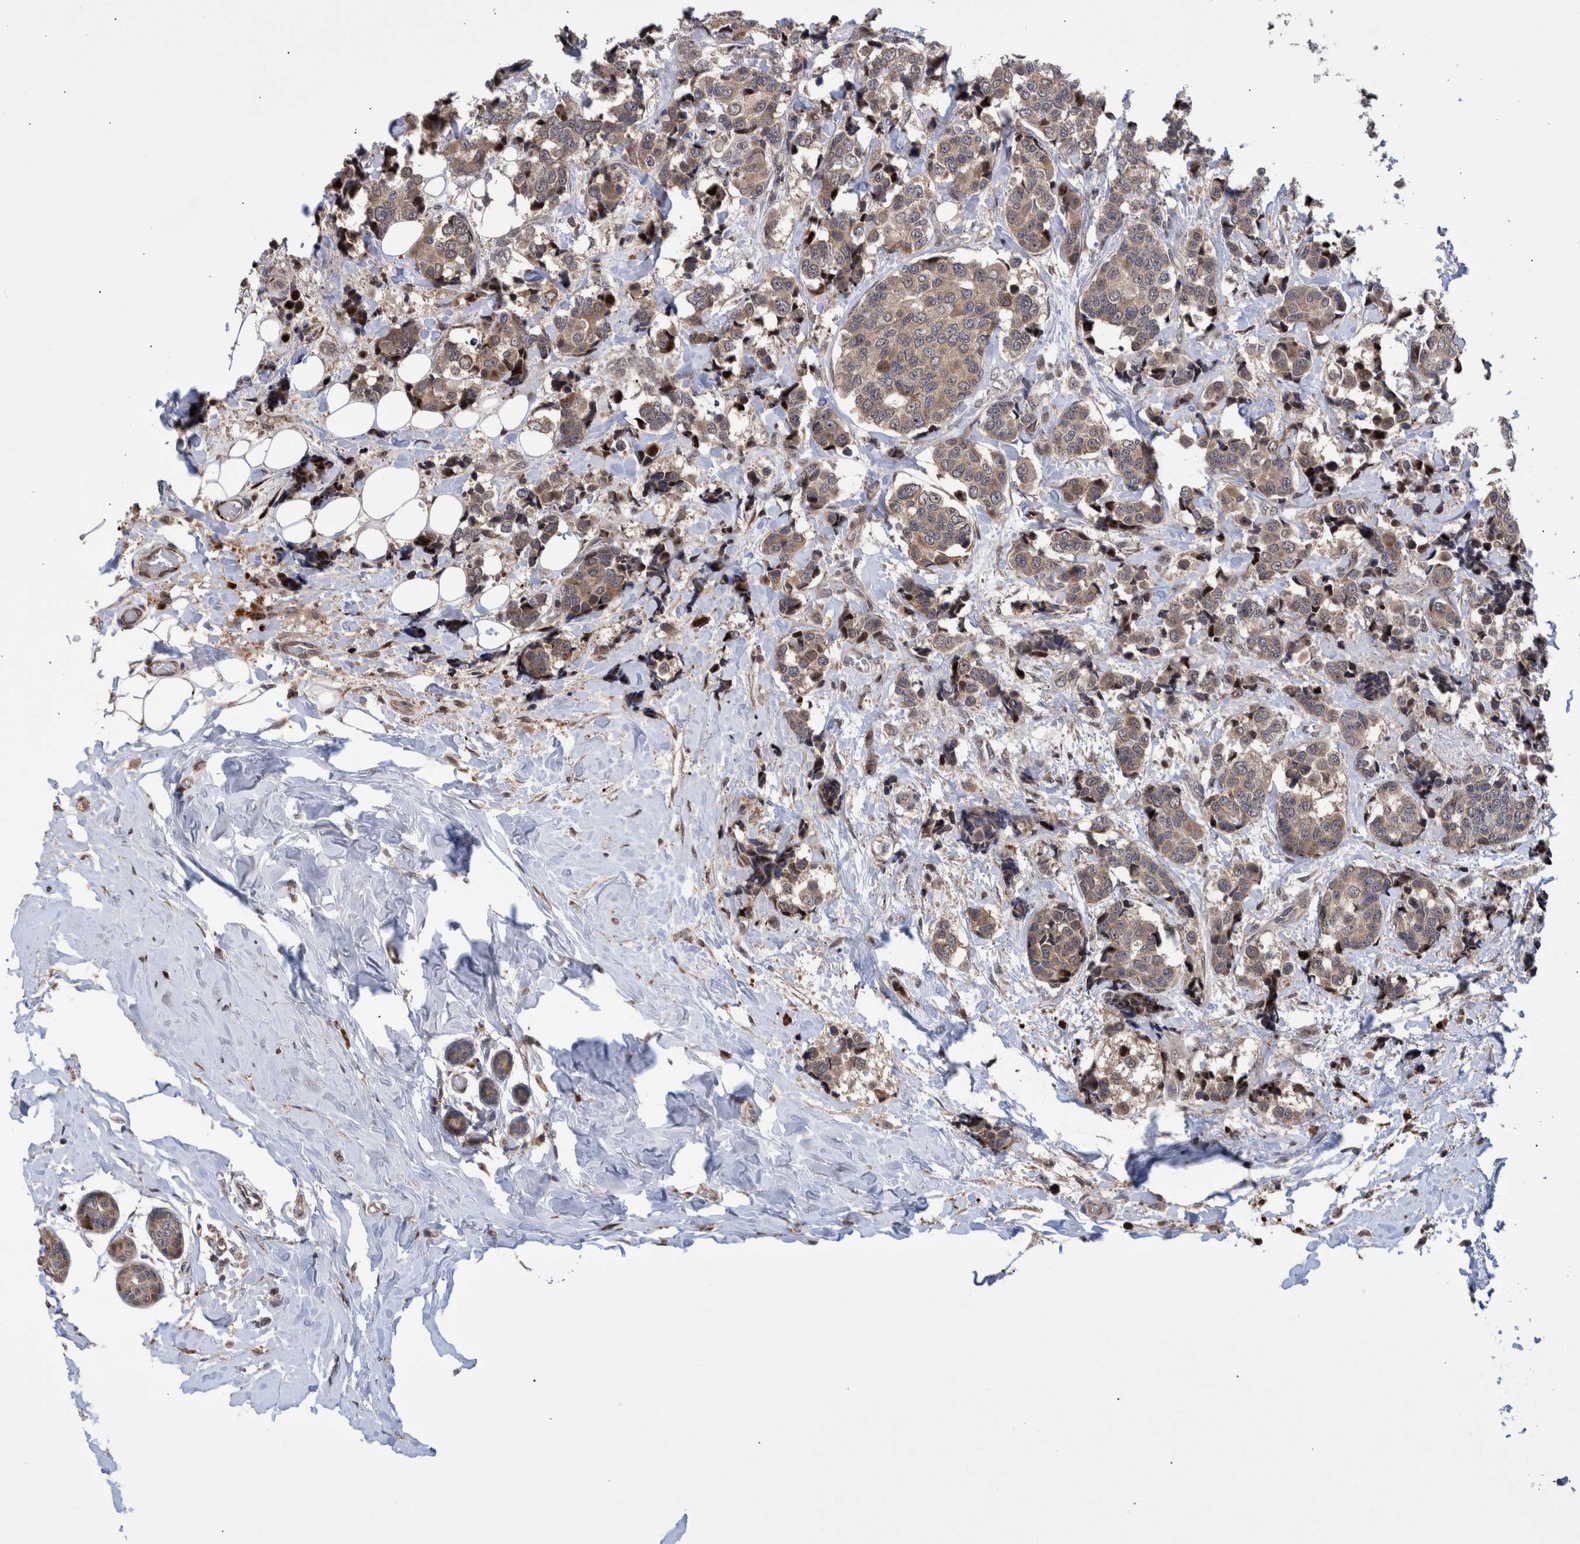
{"staining": {"intensity": "weak", "quantity": ">75%", "location": "cytoplasmic/membranous"}, "tissue": "breast cancer", "cell_type": "Tumor cells", "image_type": "cancer", "snomed": [{"axis": "morphology", "description": "Normal tissue, NOS"}, {"axis": "morphology", "description": "Duct carcinoma"}, {"axis": "topography", "description": "Breast"}], "caption": "Weak cytoplasmic/membranous protein staining is identified in about >75% of tumor cells in breast intraductal carcinoma.", "gene": "SHISA6", "patient": {"sex": "female", "age": 43}}